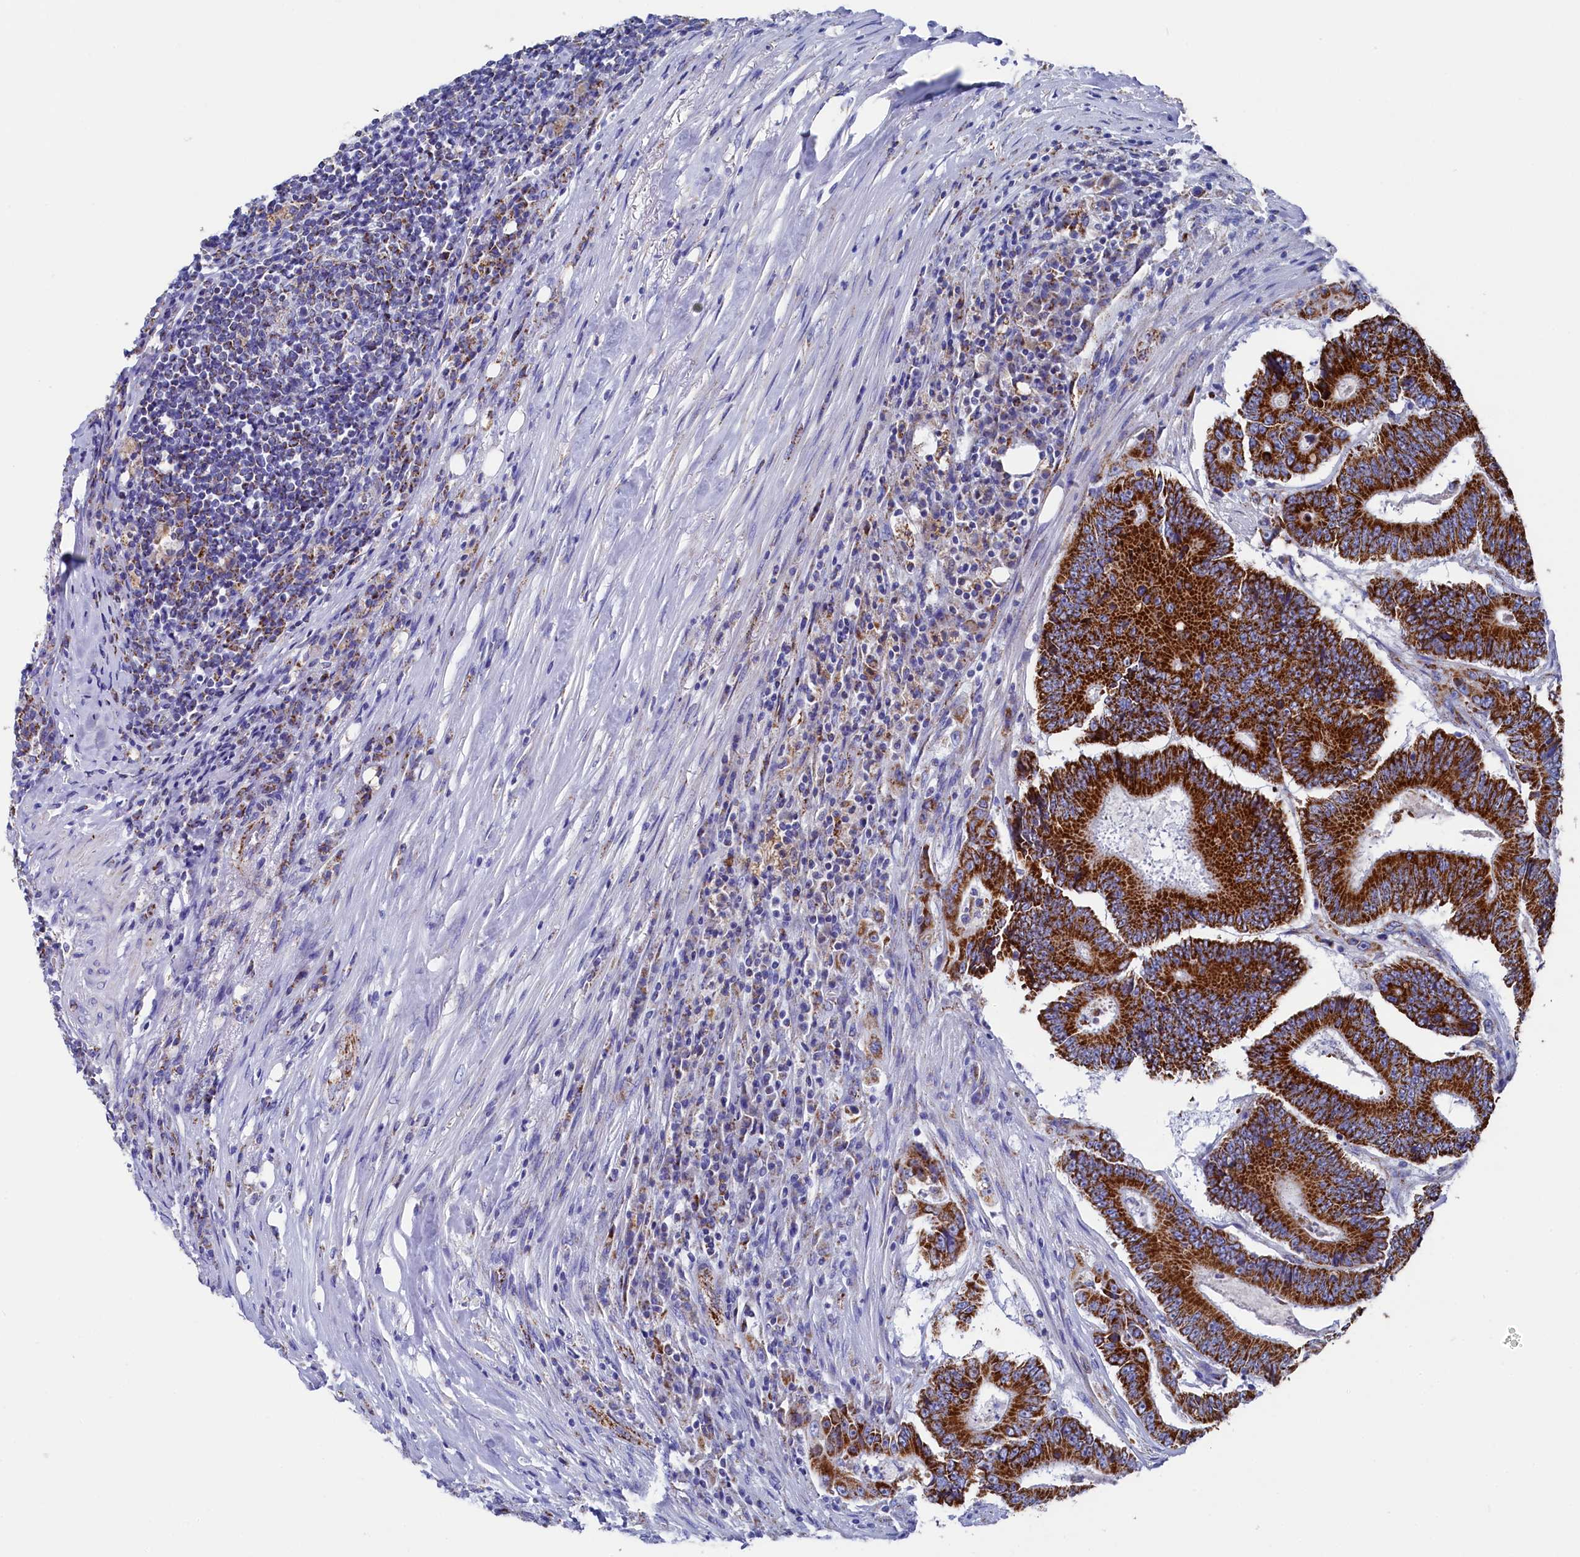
{"staining": {"intensity": "strong", "quantity": ">75%", "location": "cytoplasmic/membranous"}, "tissue": "colorectal cancer", "cell_type": "Tumor cells", "image_type": "cancer", "snomed": [{"axis": "morphology", "description": "Adenocarcinoma, NOS"}, {"axis": "topography", "description": "Colon"}], "caption": "Immunohistochemical staining of colorectal cancer (adenocarcinoma) reveals high levels of strong cytoplasmic/membranous protein expression in approximately >75% of tumor cells.", "gene": "MMAB", "patient": {"sex": "male", "age": 83}}